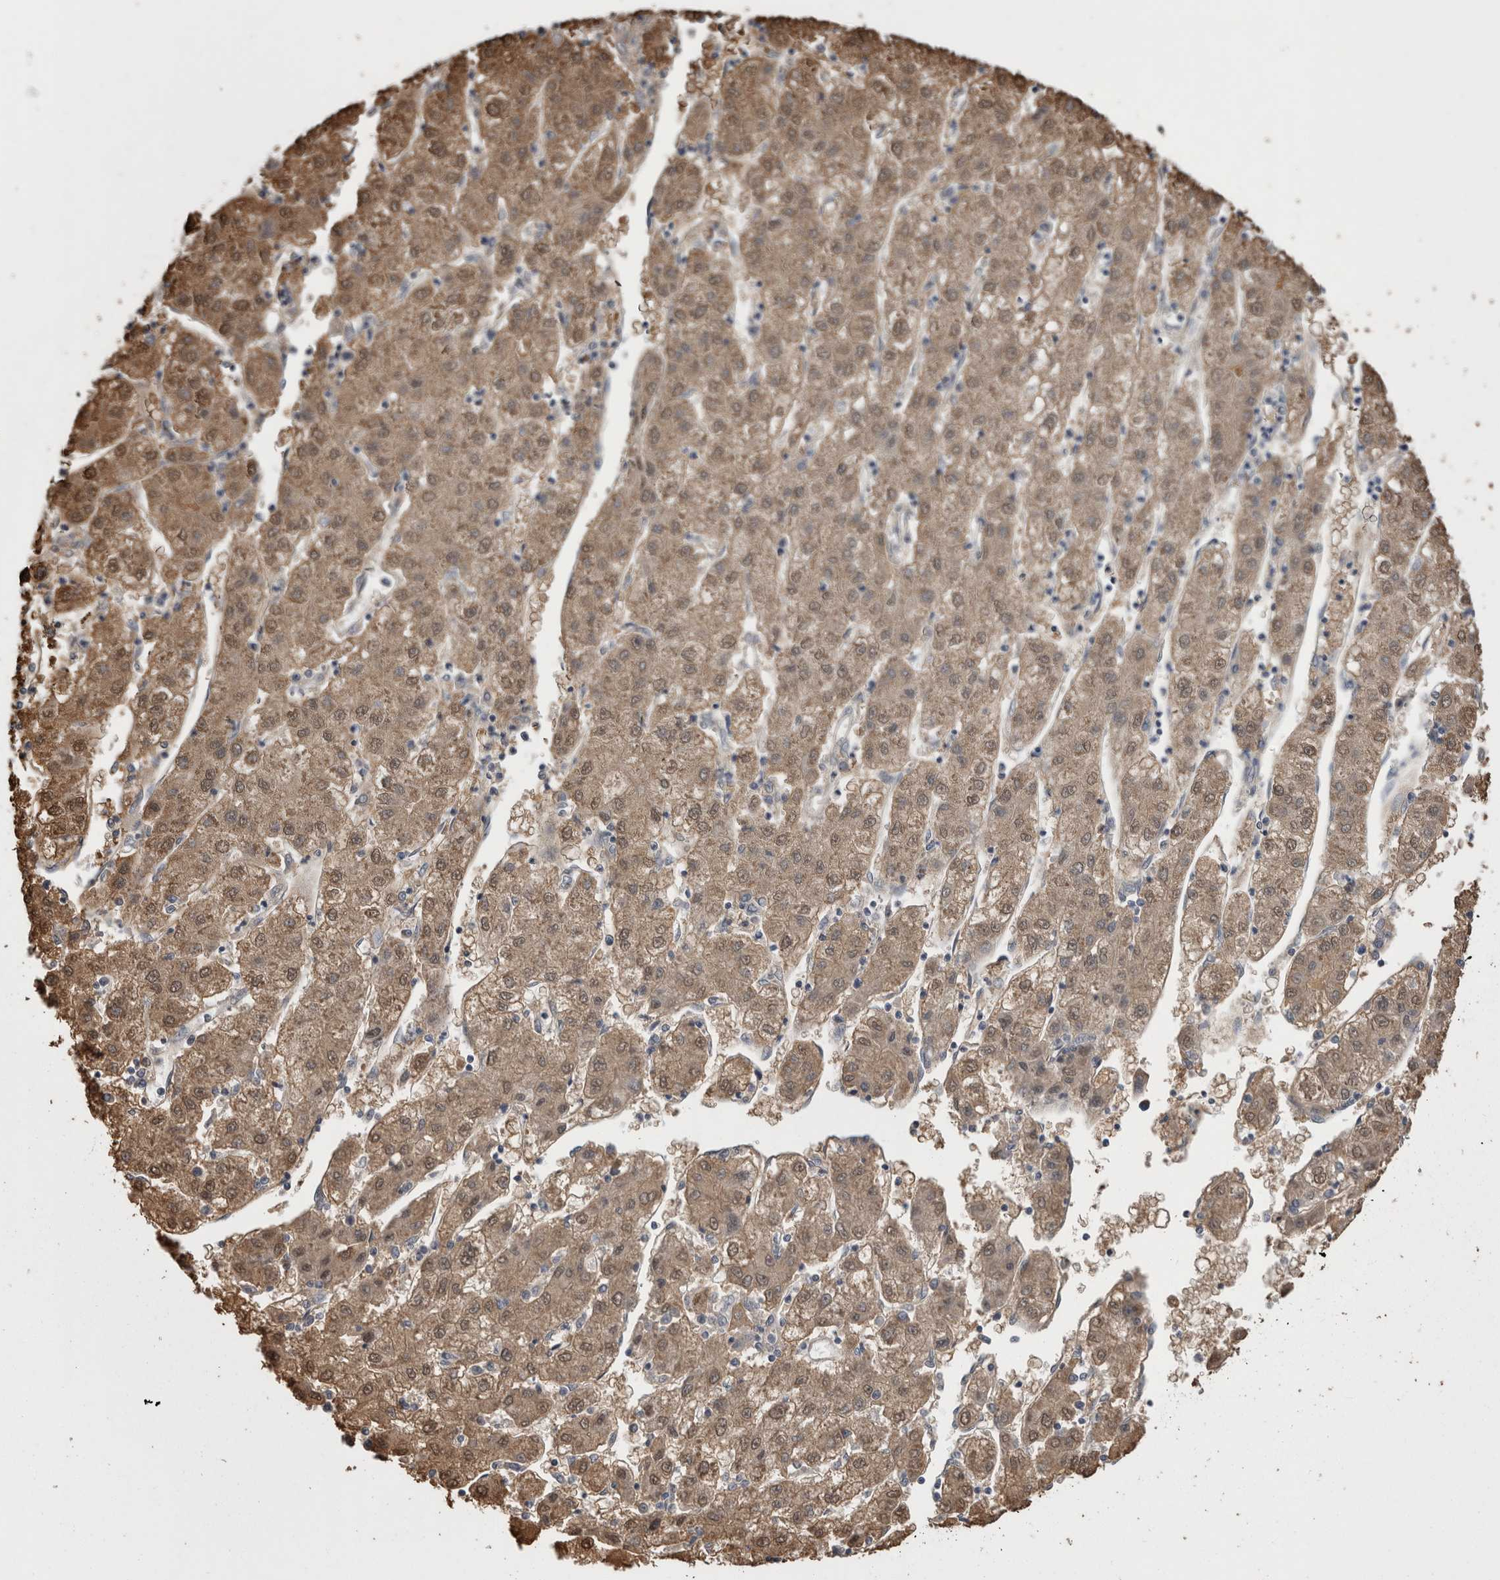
{"staining": {"intensity": "moderate", "quantity": ">75%", "location": "cytoplasmic/membranous,nuclear"}, "tissue": "liver cancer", "cell_type": "Tumor cells", "image_type": "cancer", "snomed": [{"axis": "morphology", "description": "Carcinoma, Hepatocellular, NOS"}, {"axis": "topography", "description": "Liver"}], "caption": "IHC of liver cancer demonstrates medium levels of moderate cytoplasmic/membranous and nuclear staining in approximately >75% of tumor cells. The protein of interest is shown in brown color, while the nuclei are stained blue.", "gene": "DDX6", "patient": {"sex": "male", "age": 72}}